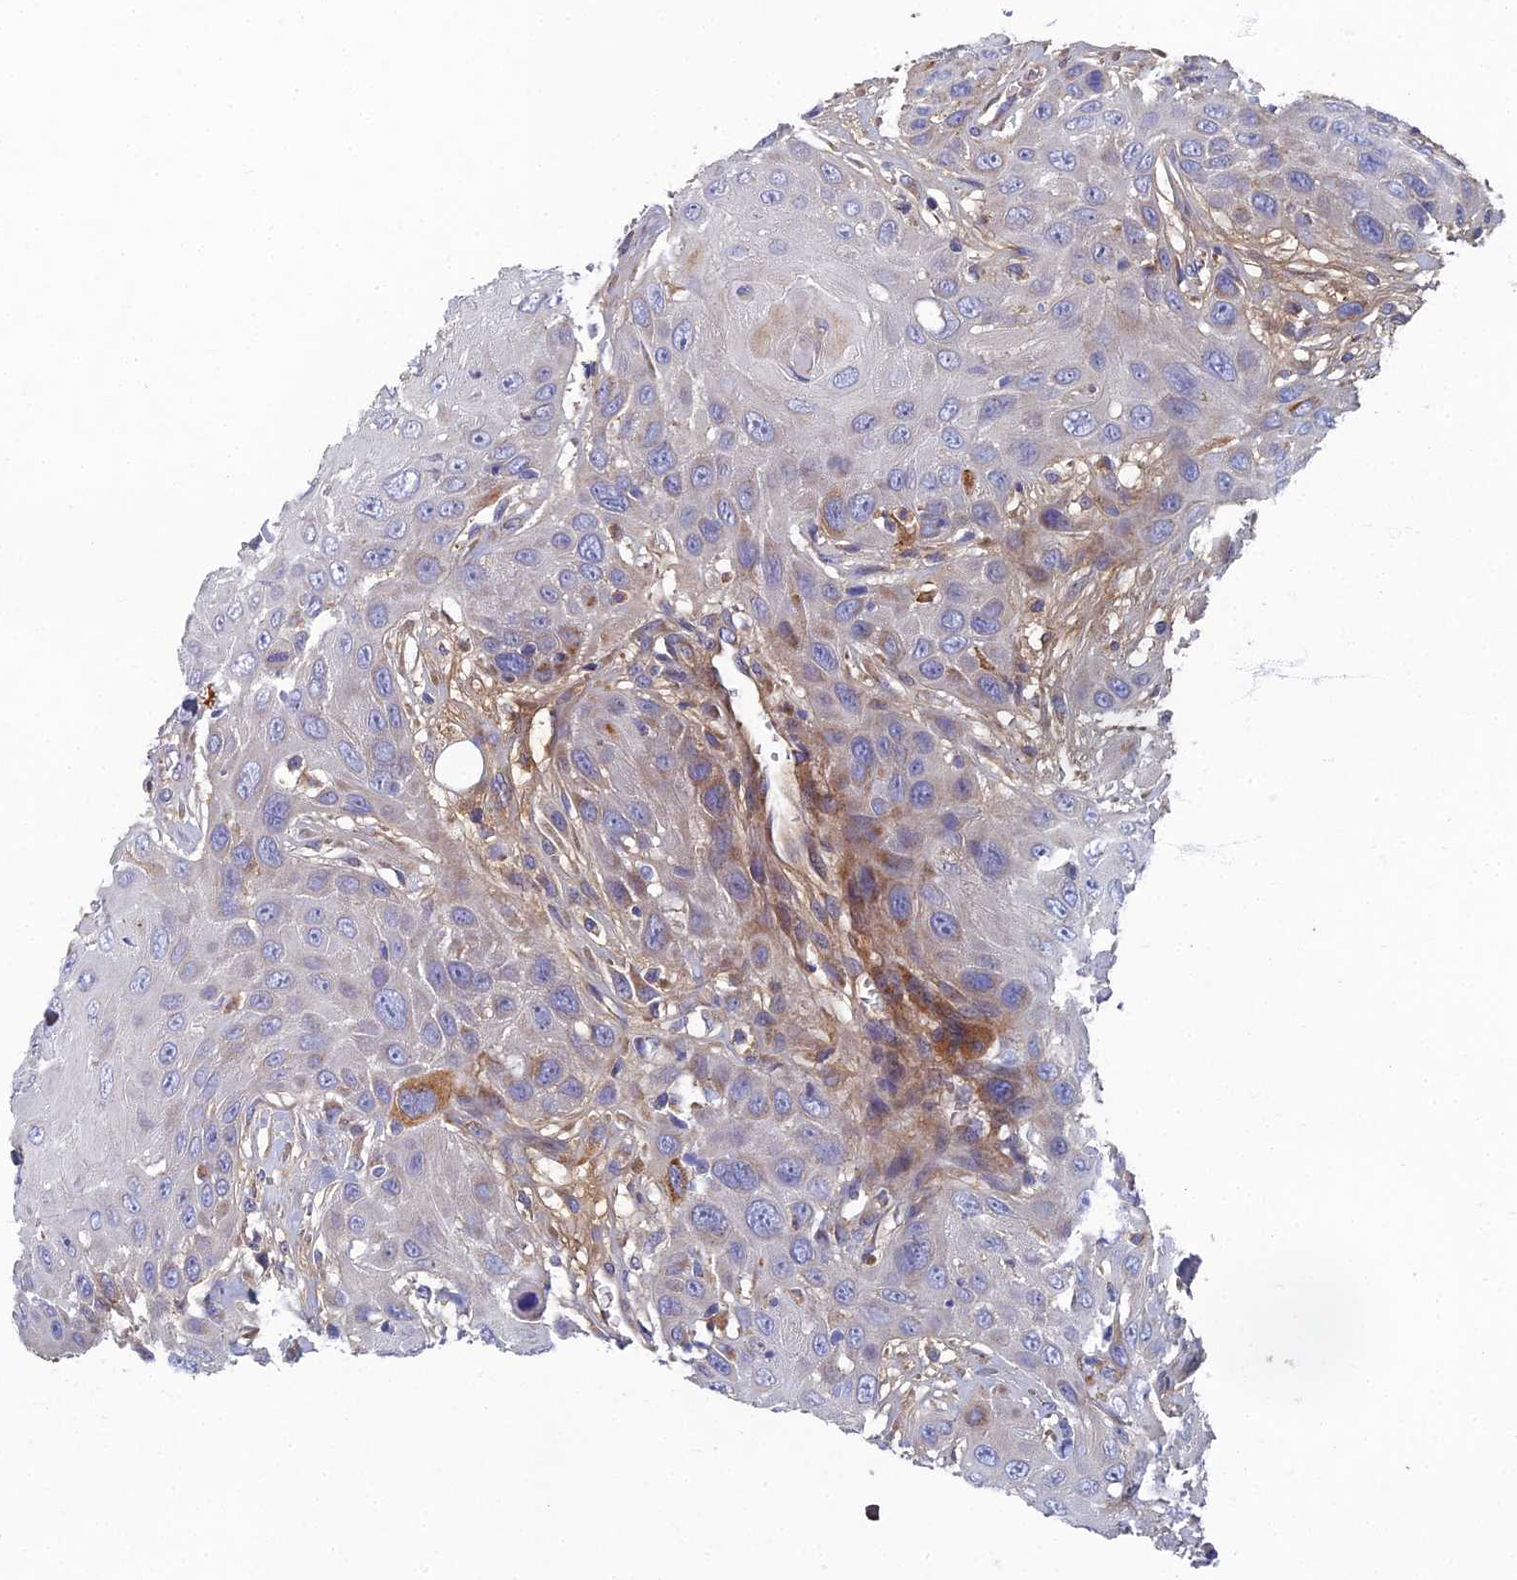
{"staining": {"intensity": "moderate", "quantity": "<25%", "location": "cytoplasmic/membranous"}, "tissue": "head and neck cancer", "cell_type": "Tumor cells", "image_type": "cancer", "snomed": [{"axis": "morphology", "description": "Squamous cell carcinoma, NOS"}, {"axis": "topography", "description": "Head-Neck"}], "caption": "Moderate cytoplasmic/membranous positivity is seen in about <25% of tumor cells in head and neck squamous cell carcinoma.", "gene": "RNASEK", "patient": {"sex": "male", "age": 81}}